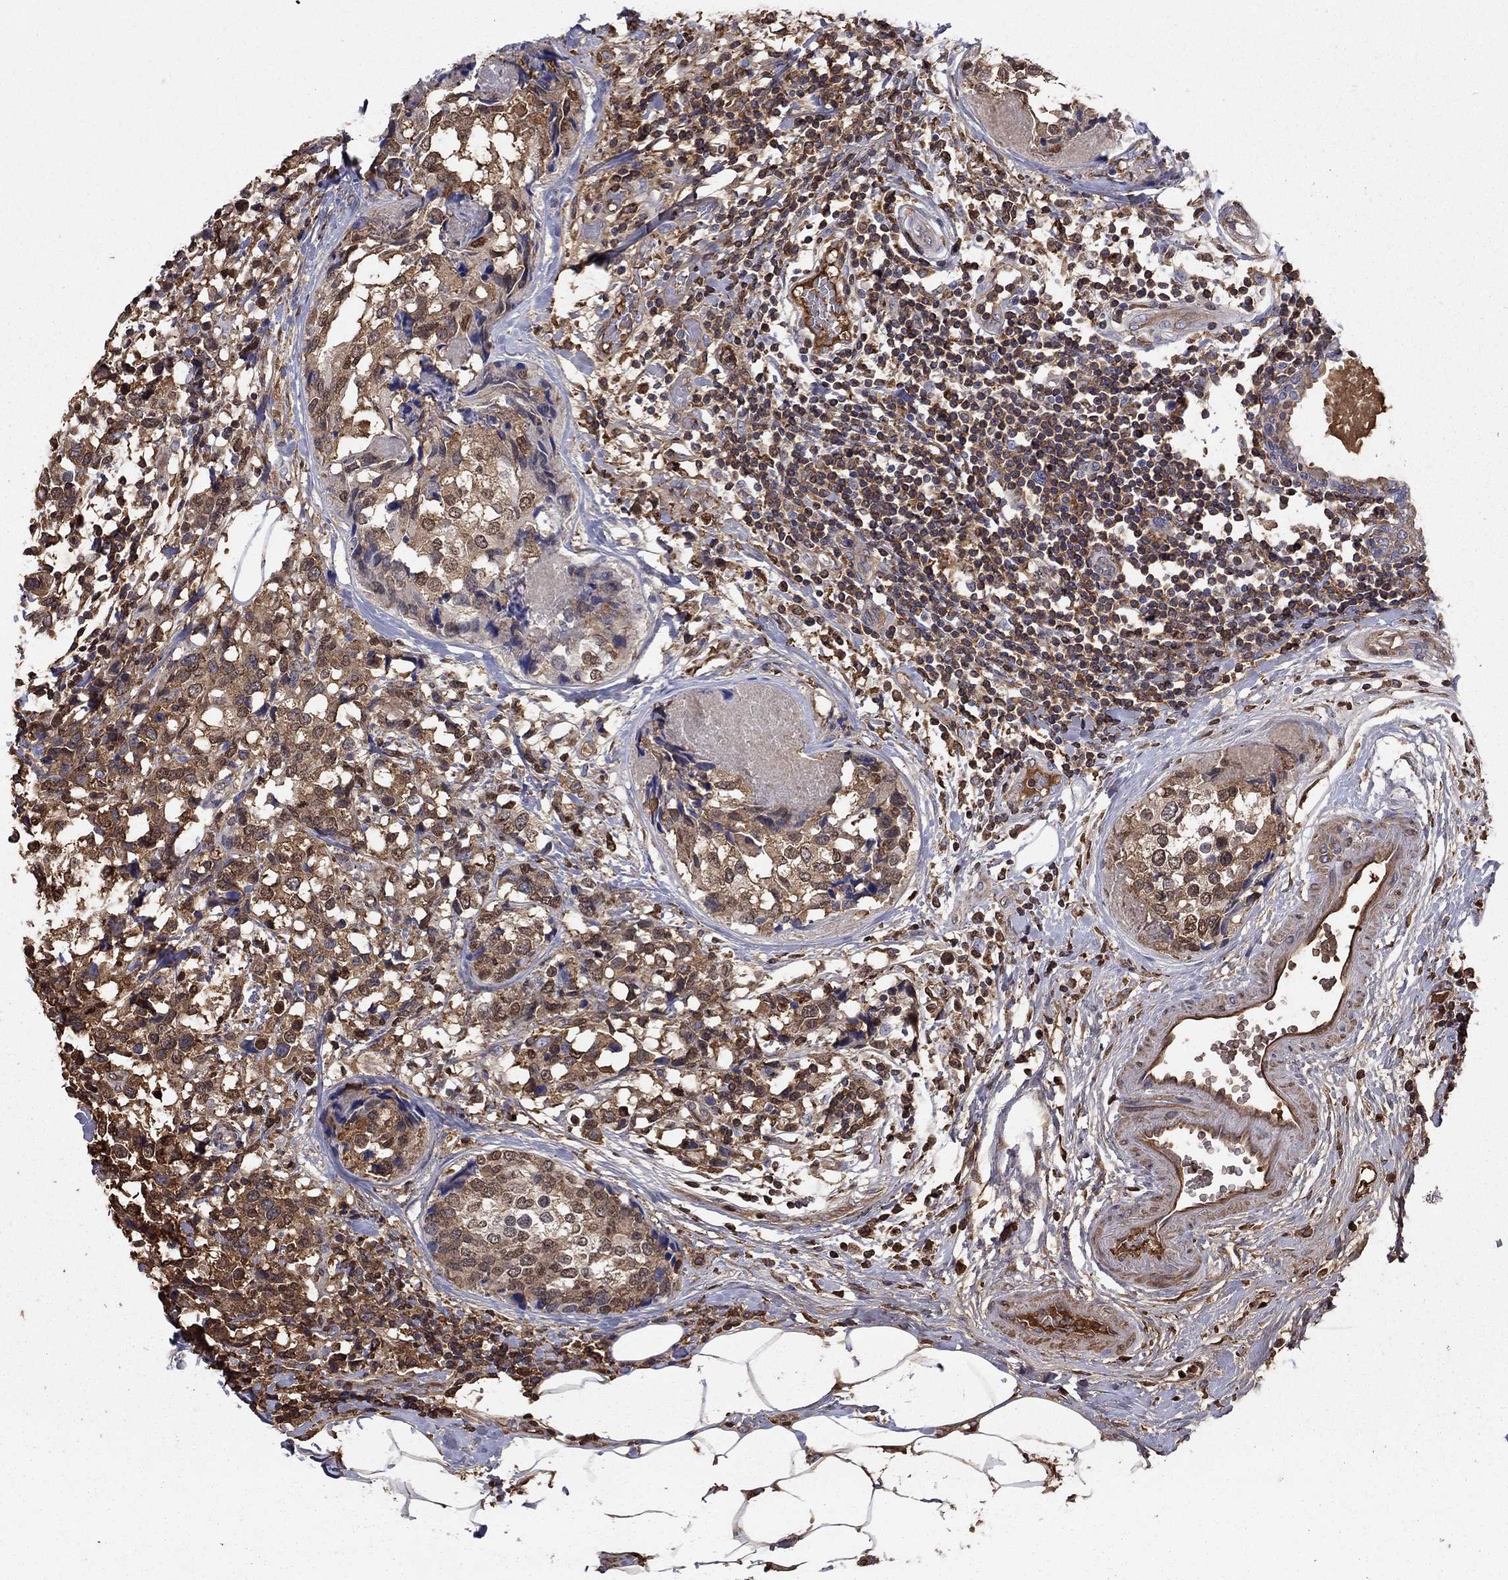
{"staining": {"intensity": "moderate", "quantity": "25%-75%", "location": "cytoplasmic/membranous"}, "tissue": "breast cancer", "cell_type": "Tumor cells", "image_type": "cancer", "snomed": [{"axis": "morphology", "description": "Lobular carcinoma"}, {"axis": "topography", "description": "Breast"}], "caption": "Immunohistochemical staining of breast lobular carcinoma exhibits medium levels of moderate cytoplasmic/membranous protein expression in approximately 25%-75% of tumor cells.", "gene": "HPX", "patient": {"sex": "female", "age": 59}}